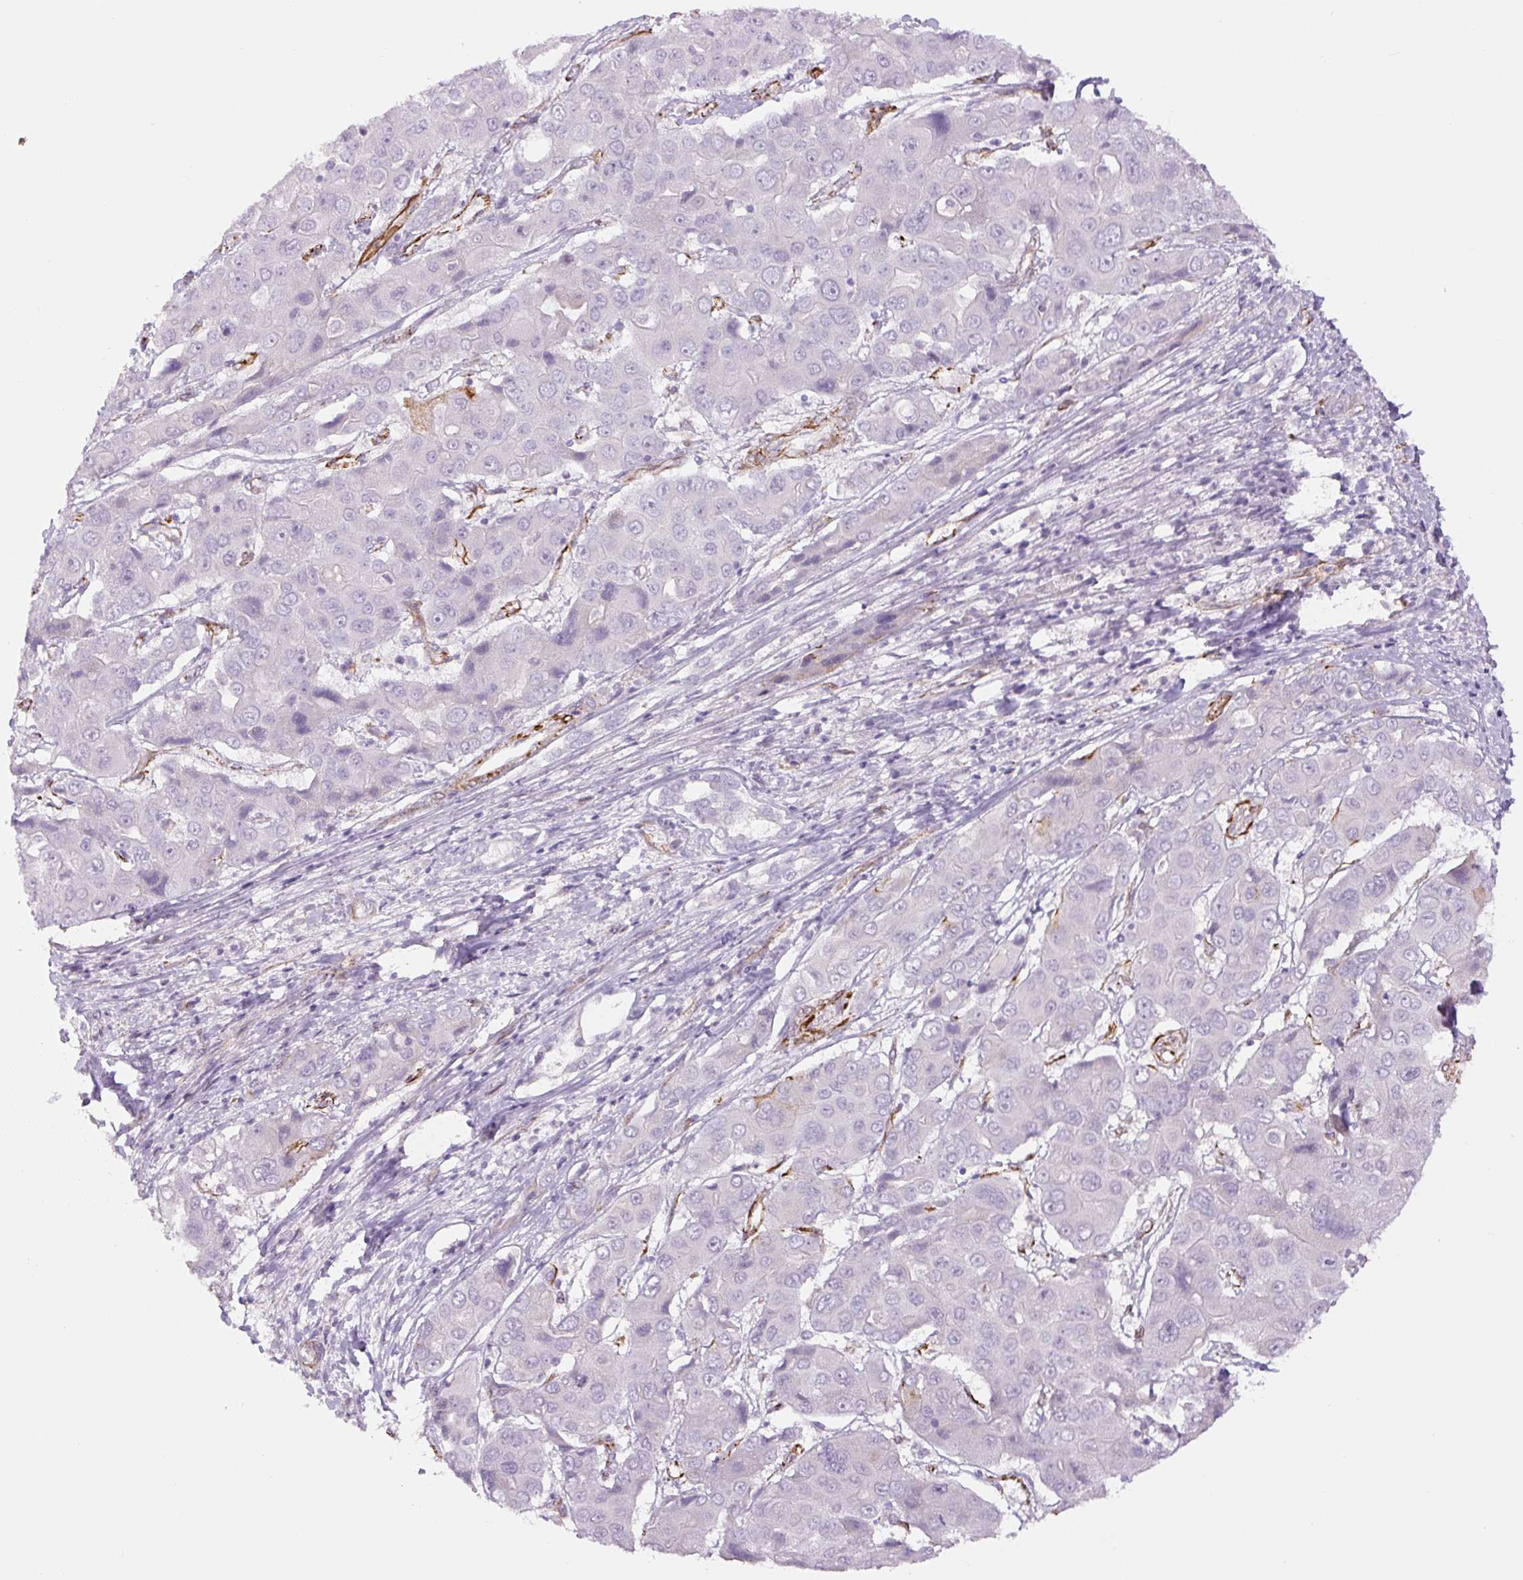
{"staining": {"intensity": "negative", "quantity": "none", "location": "none"}, "tissue": "liver cancer", "cell_type": "Tumor cells", "image_type": "cancer", "snomed": [{"axis": "morphology", "description": "Cholangiocarcinoma"}, {"axis": "topography", "description": "Liver"}], "caption": "Tumor cells show no significant staining in liver cholangiocarcinoma.", "gene": "NES", "patient": {"sex": "male", "age": 67}}